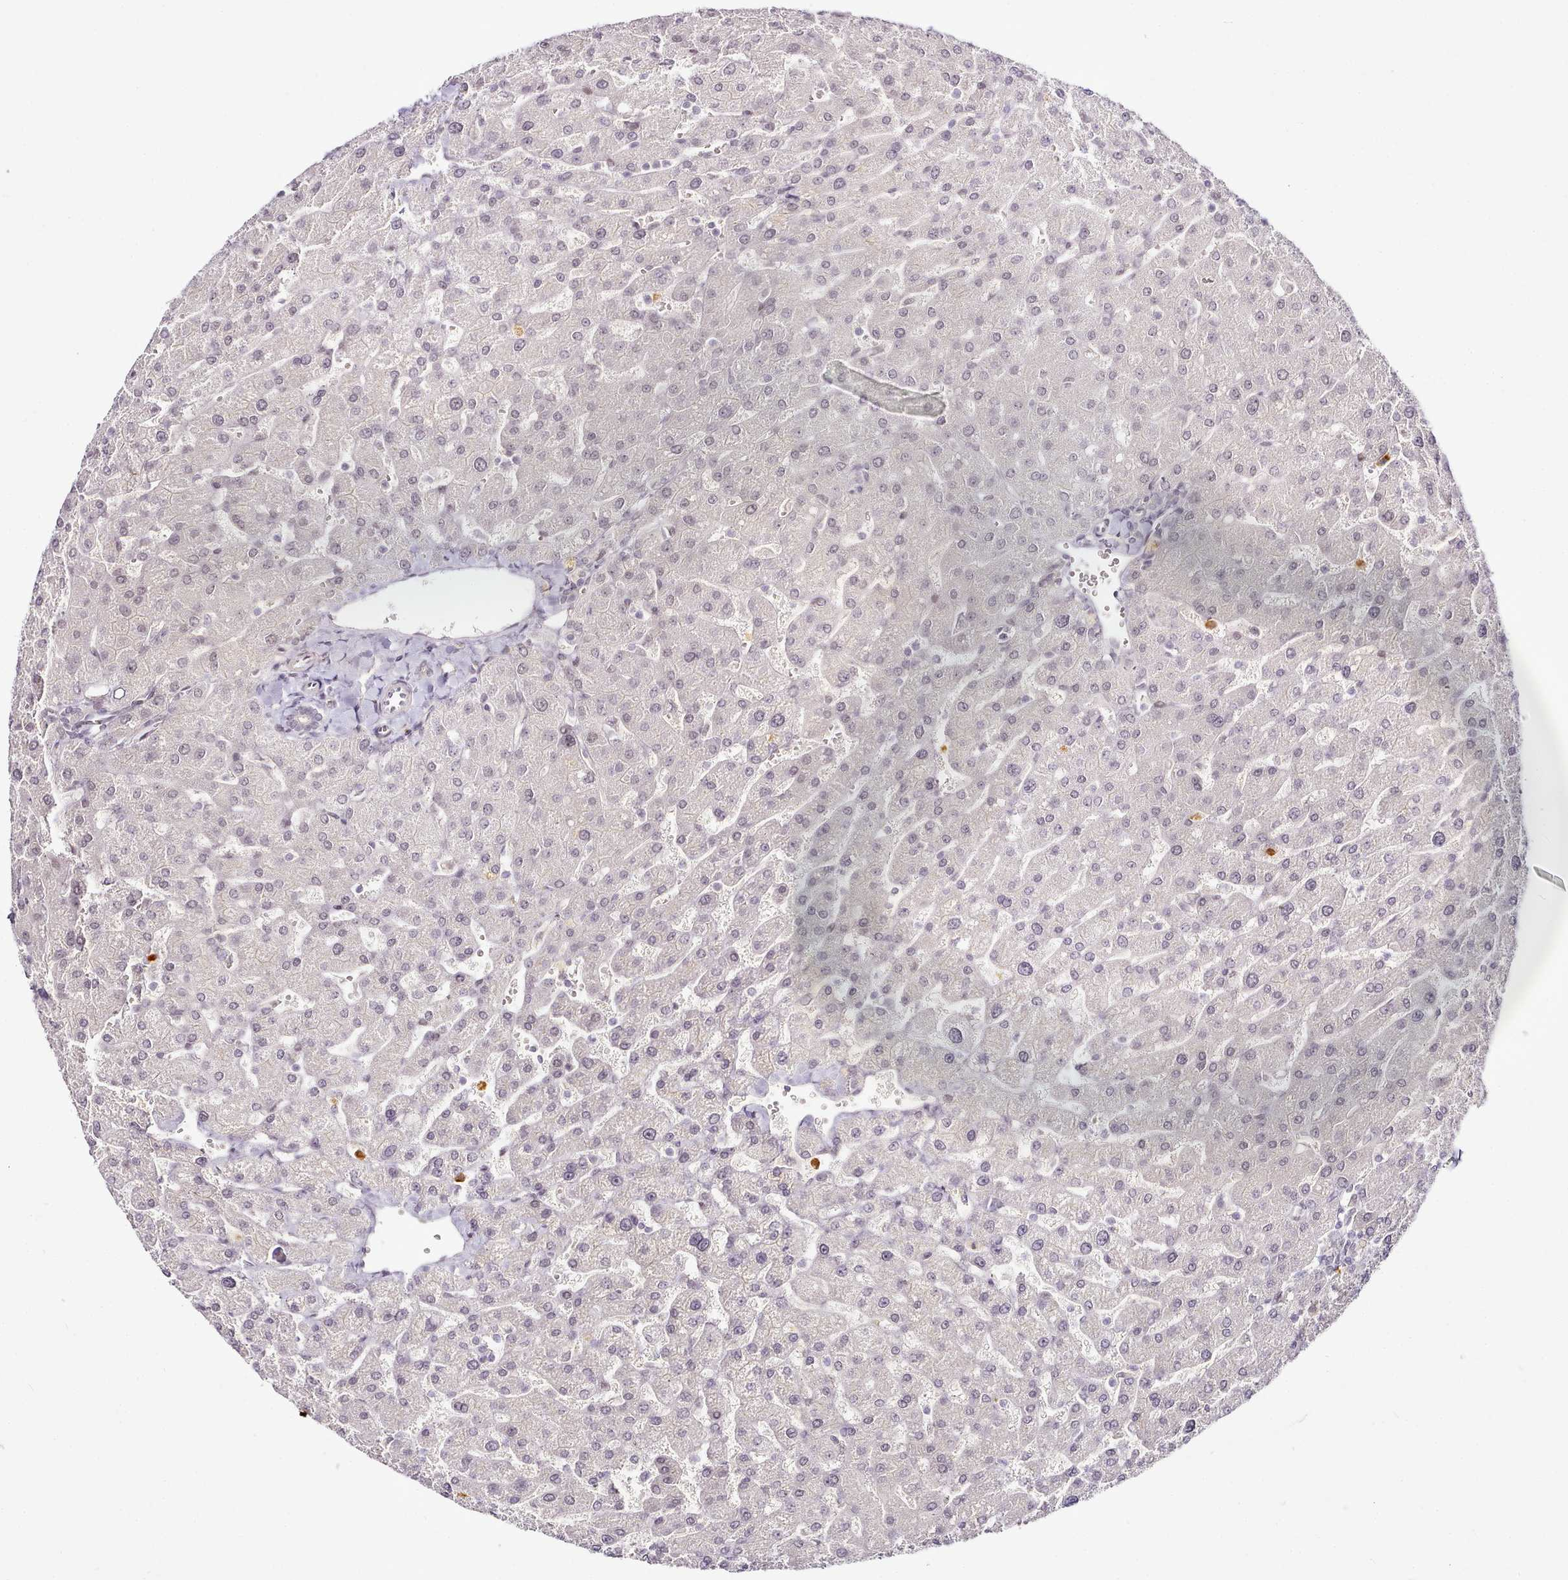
{"staining": {"intensity": "negative", "quantity": "none", "location": "none"}, "tissue": "liver", "cell_type": "Cholangiocytes", "image_type": "normal", "snomed": [{"axis": "morphology", "description": "Normal tissue, NOS"}, {"axis": "topography", "description": "Liver"}], "caption": "Immunohistochemical staining of unremarkable human liver exhibits no significant positivity in cholangiocytes.", "gene": "SYT15B", "patient": {"sex": "male", "age": 55}}